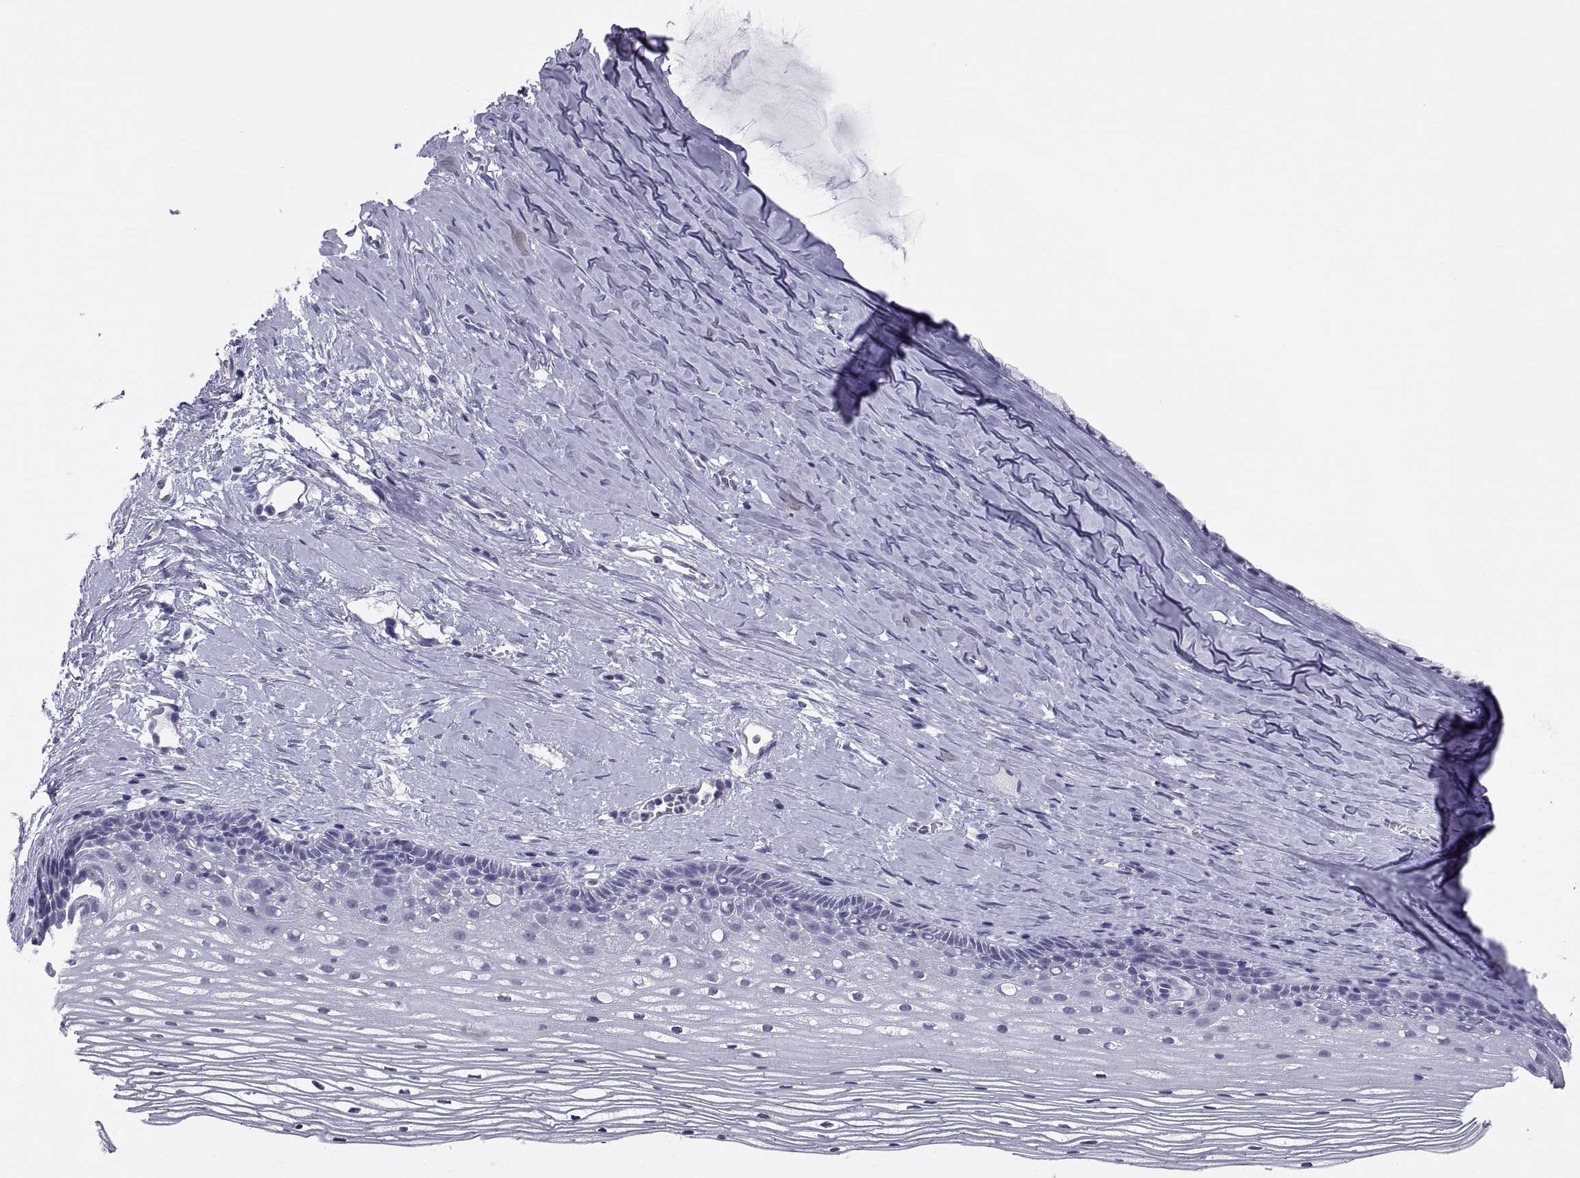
{"staining": {"intensity": "negative", "quantity": "none", "location": "none"}, "tissue": "cervix", "cell_type": "Glandular cells", "image_type": "normal", "snomed": [{"axis": "morphology", "description": "Normal tissue, NOS"}, {"axis": "topography", "description": "Cervix"}], "caption": "A high-resolution micrograph shows immunohistochemistry (IHC) staining of normal cervix, which reveals no significant positivity in glandular cells.", "gene": "TEX13A", "patient": {"sex": "female", "age": 40}}